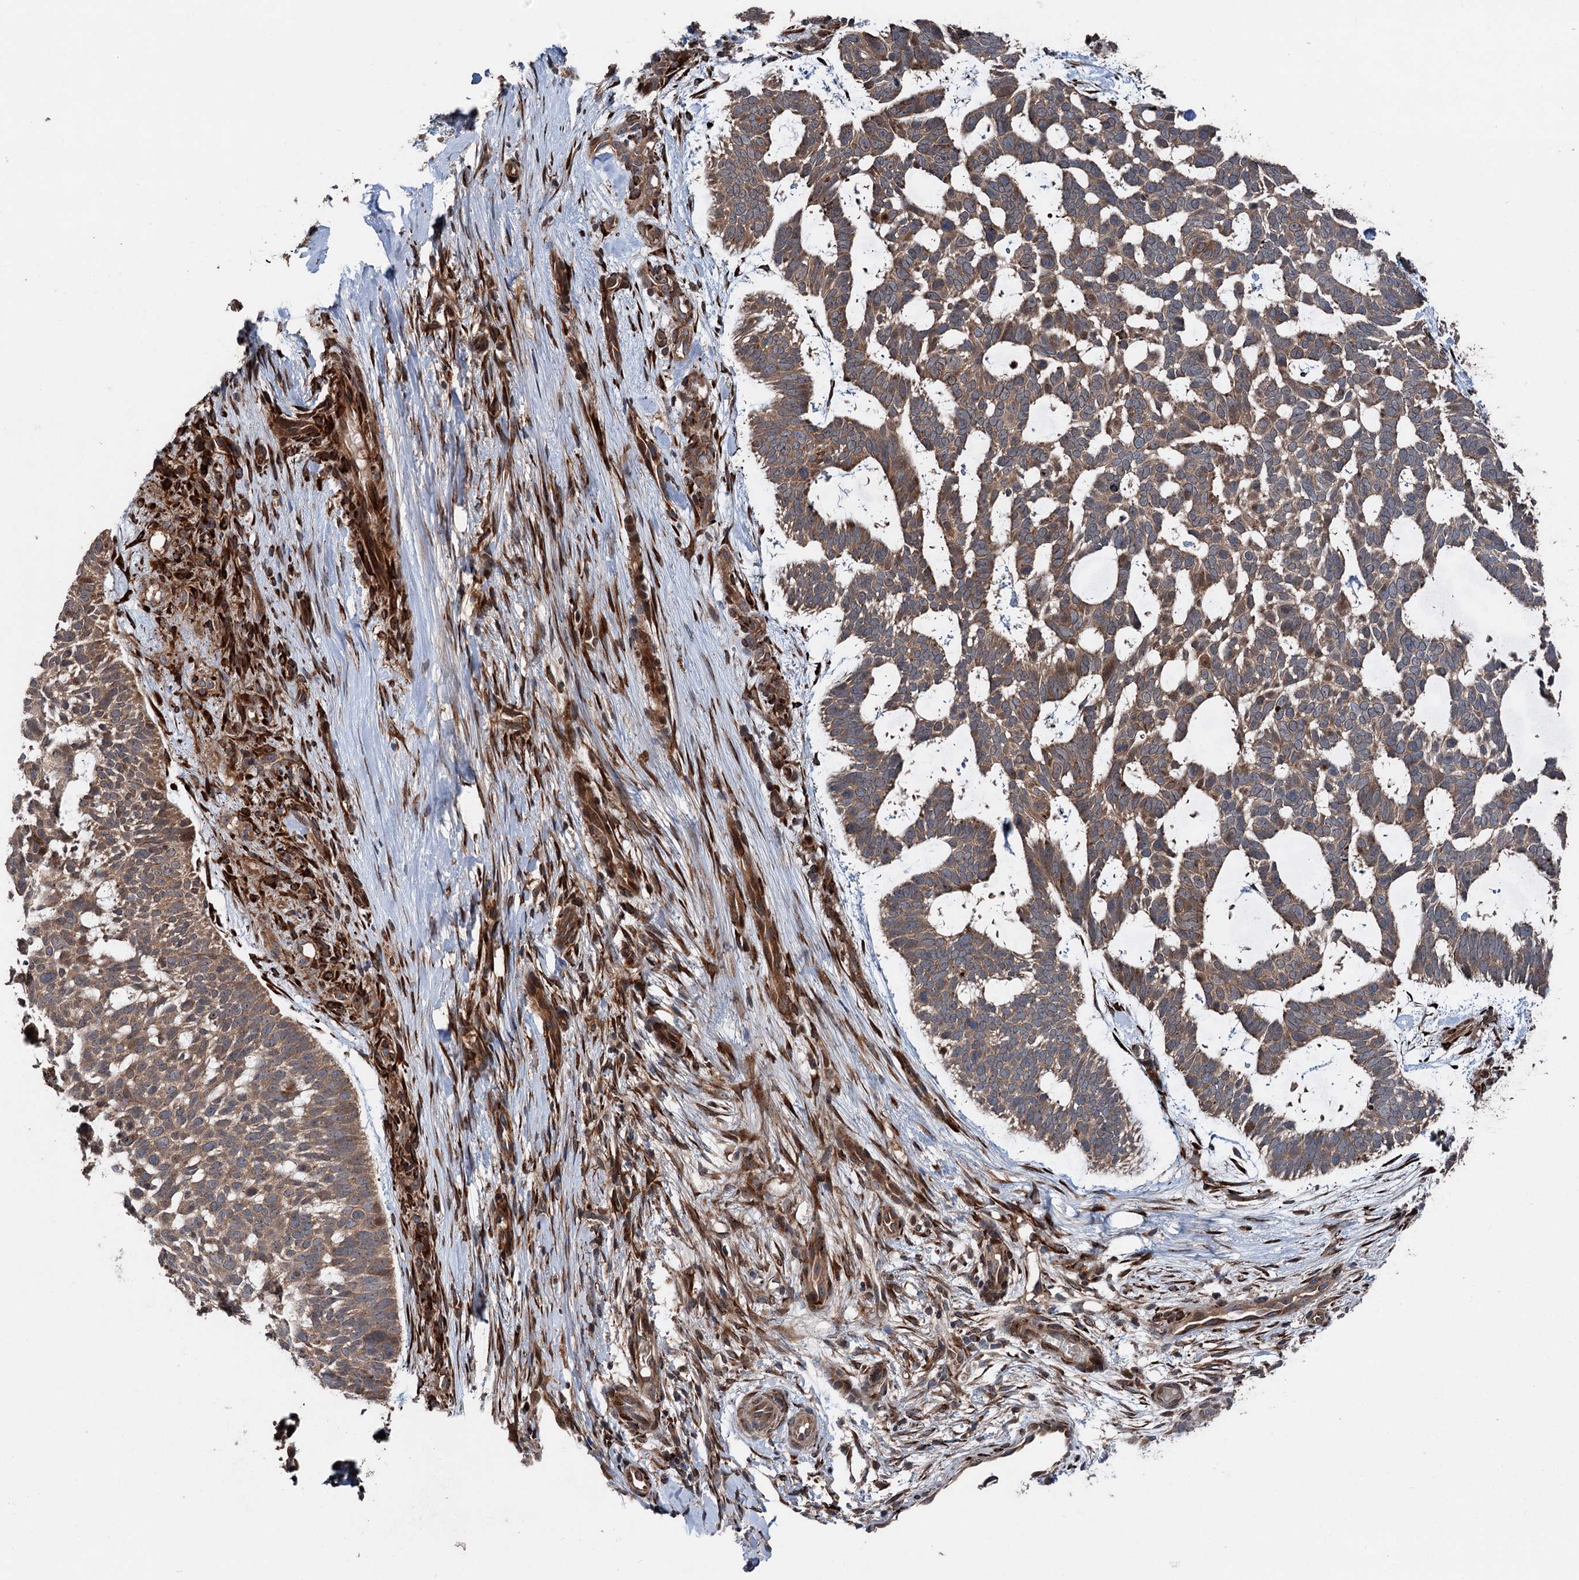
{"staining": {"intensity": "moderate", "quantity": ">75%", "location": "cytoplasmic/membranous"}, "tissue": "skin cancer", "cell_type": "Tumor cells", "image_type": "cancer", "snomed": [{"axis": "morphology", "description": "Basal cell carcinoma"}, {"axis": "topography", "description": "Skin"}], "caption": "Protein expression analysis of human skin cancer (basal cell carcinoma) reveals moderate cytoplasmic/membranous staining in about >75% of tumor cells.", "gene": "DDIAS", "patient": {"sex": "male", "age": 88}}